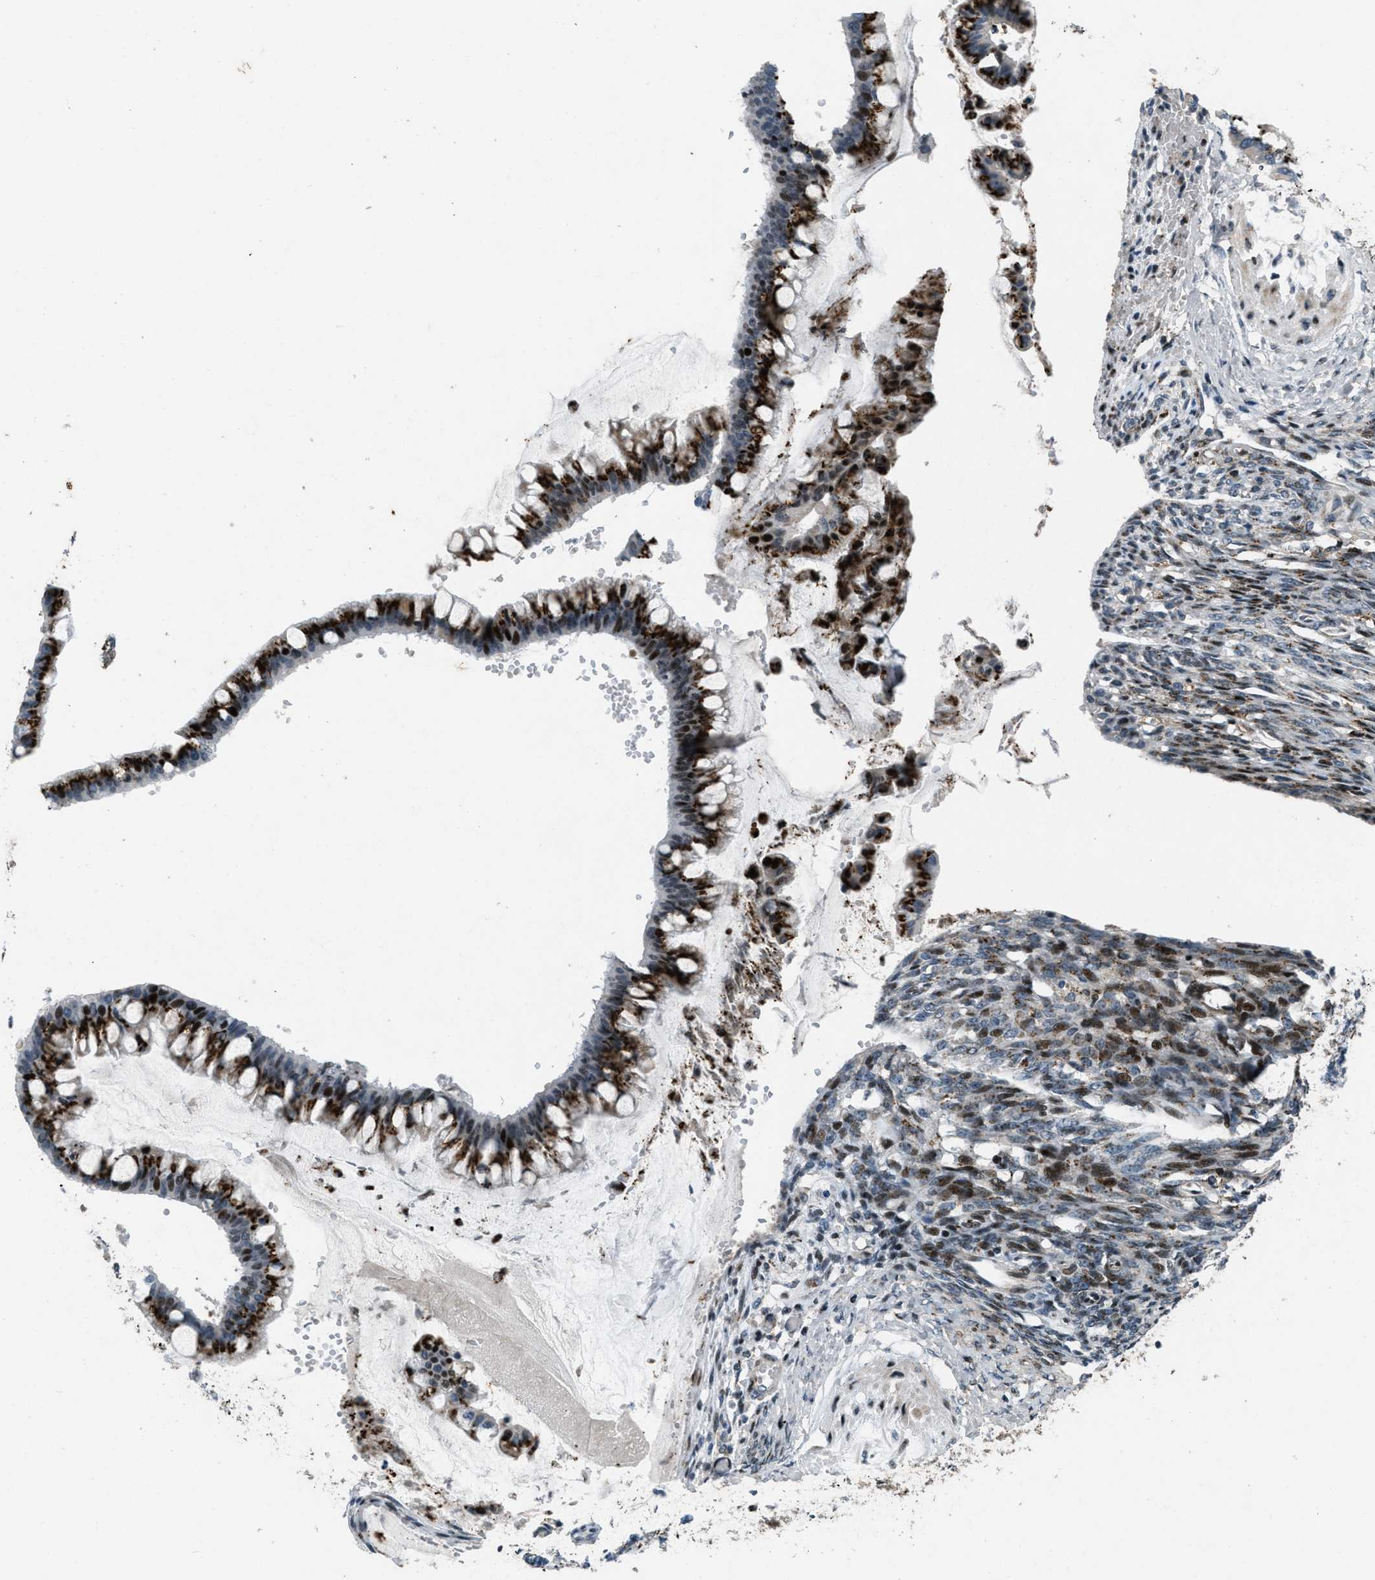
{"staining": {"intensity": "strong", "quantity": ">75%", "location": "cytoplasmic/membranous"}, "tissue": "ovarian cancer", "cell_type": "Tumor cells", "image_type": "cancer", "snomed": [{"axis": "morphology", "description": "Cystadenocarcinoma, mucinous, NOS"}, {"axis": "topography", "description": "Ovary"}], "caption": "IHC histopathology image of neoplastic tissue: ovarian cancer (mucinous cystadenocarcinoma) stained using IHC displays high levels of strong protein expression localized specifically in the cytoplasmic/membranous of tumor cells, appearing as a cytoplasmic/membranous brown color.", "gene": "GPC6", "patient": {"sex": "female", "age": 73}}